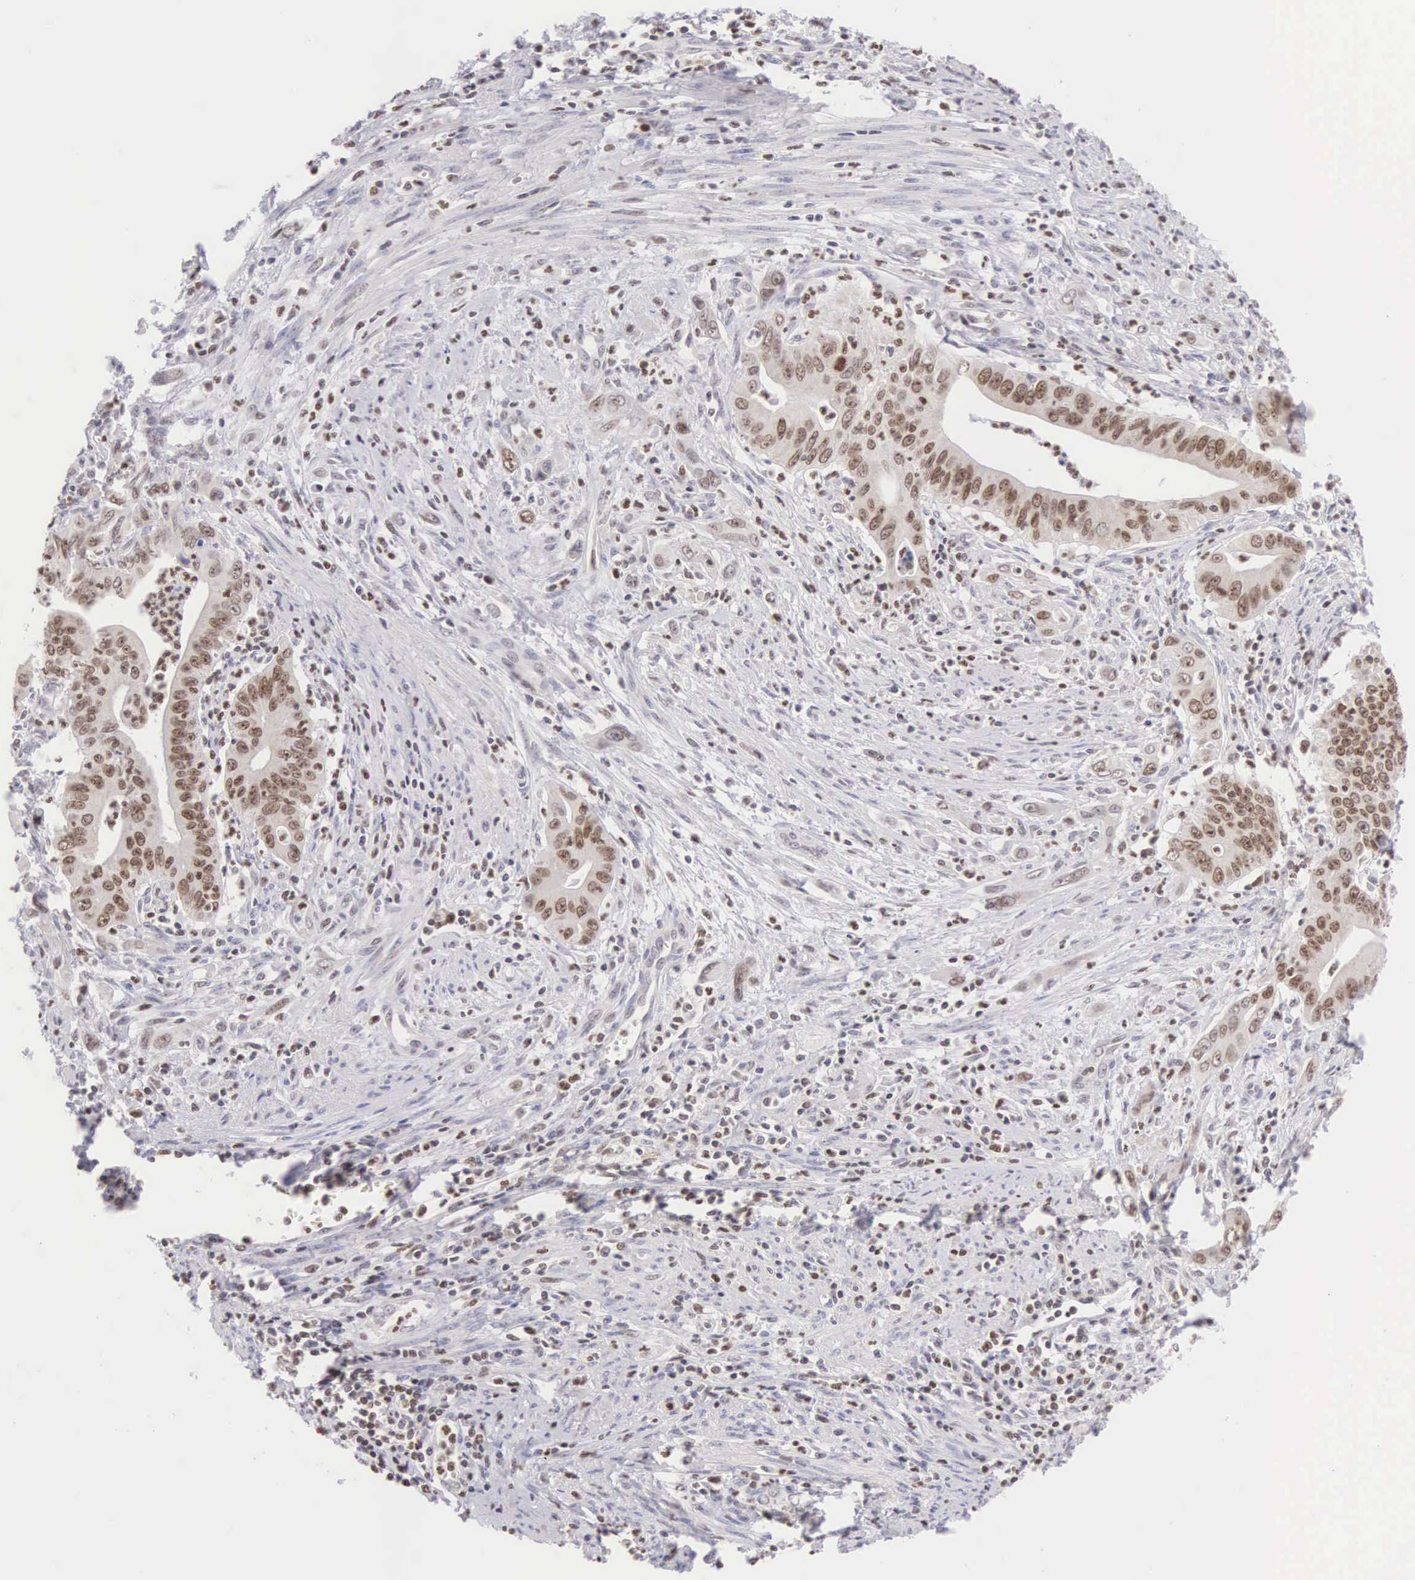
{"staining": {"intensity": "moderate", "quantity": ">75%", "location": "nuclear"}, "tissue": "cervical cancer", "cell_type": "Tumor cells", "image_type": "cancer", "snomed": [{"axis": "morphology", "description": "Normal tissue, NOS"}, {"axis": "morphology", "description": "Adenocarcinoma, NOS"}, {"axis": "topography", "description": "Cervix"}], "caption": "This is an image of immunohistochemistry staining of cervical cancer, which shows moderate positivity in the nuclear of tumor cells.", "gene": "VRK1", "patient": {"sex": "female", "age": 34}}